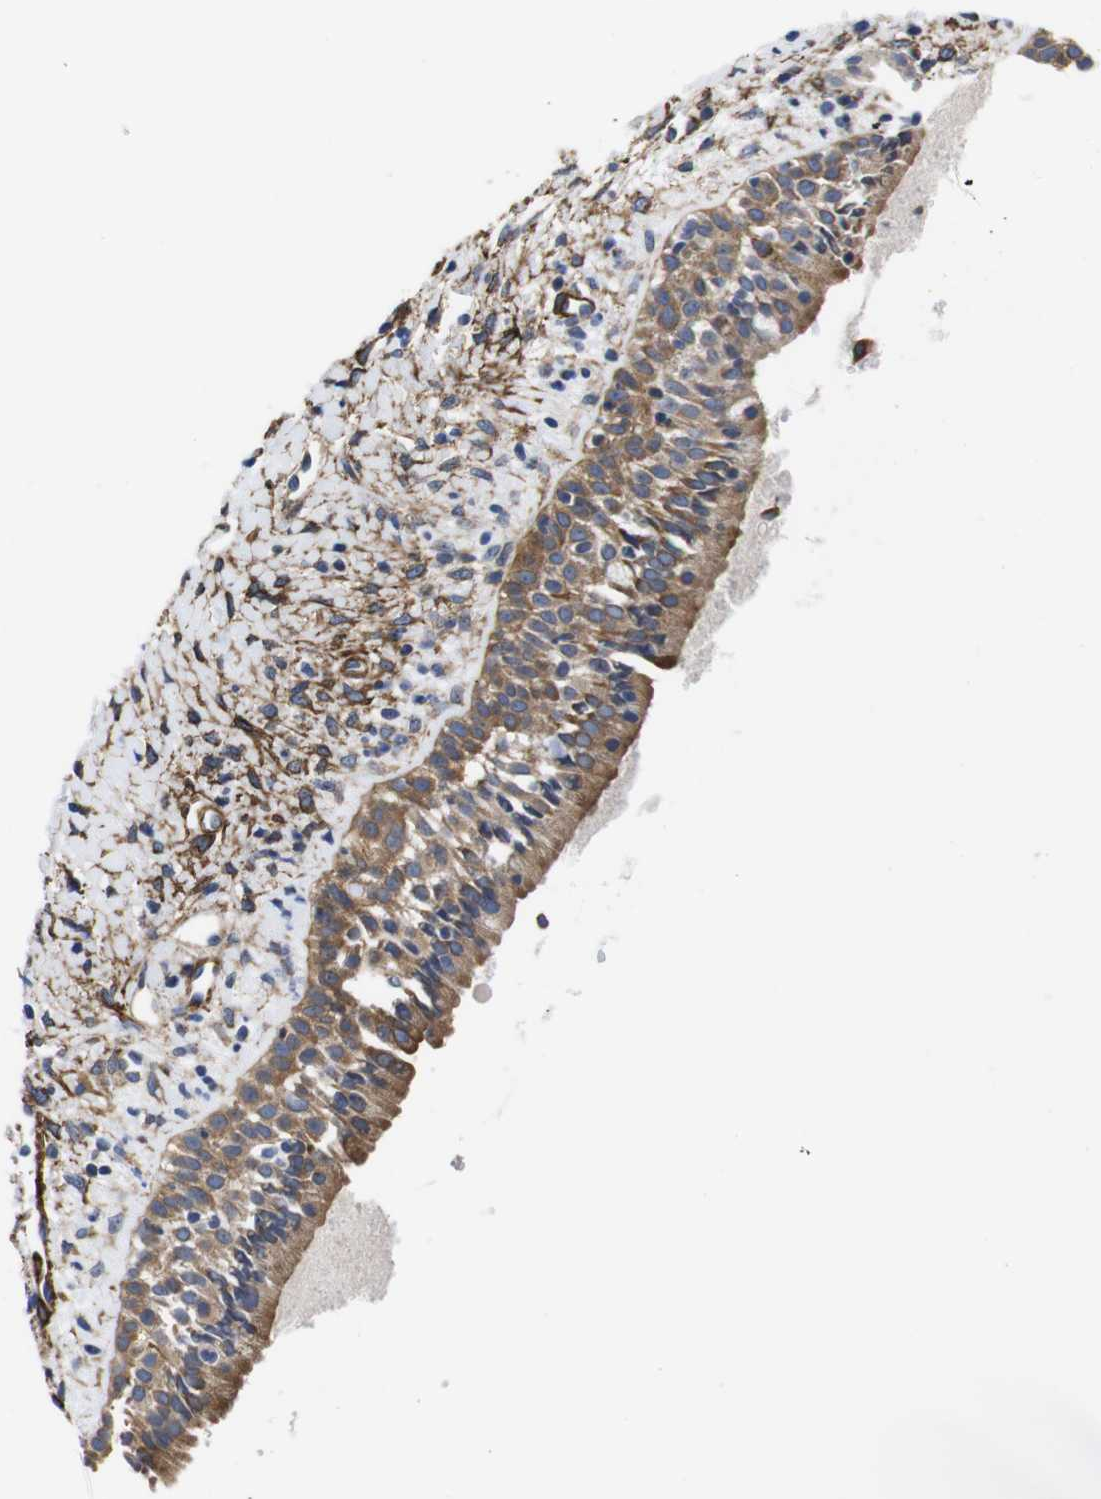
{"staining": {"intensity": "moderate", "quantity": ">75%", "location": "cytoplasmic/membranous"}, "tissue": "nasopharynx", "cell_type": "Respiratory epithelial cells", "image_type": "normal", "snomed": [{"axis": "morphology", "description": "Normal tissue, NOS"}, {"axis": "topography", "description": "Nasopharynx"}], "caption": "Protein expression analysis of normal human nasopharynx reveals moderate cytoplasmic/membranous staining in about >75% of respiratory epithelial cells. The staining is performed using DAB brown chromogen to label protein expression. The nuclei are counter-stained blue using hematoxylin.", "gene": "WNT10A", "patient": {"sex": "male", "age": 22}}